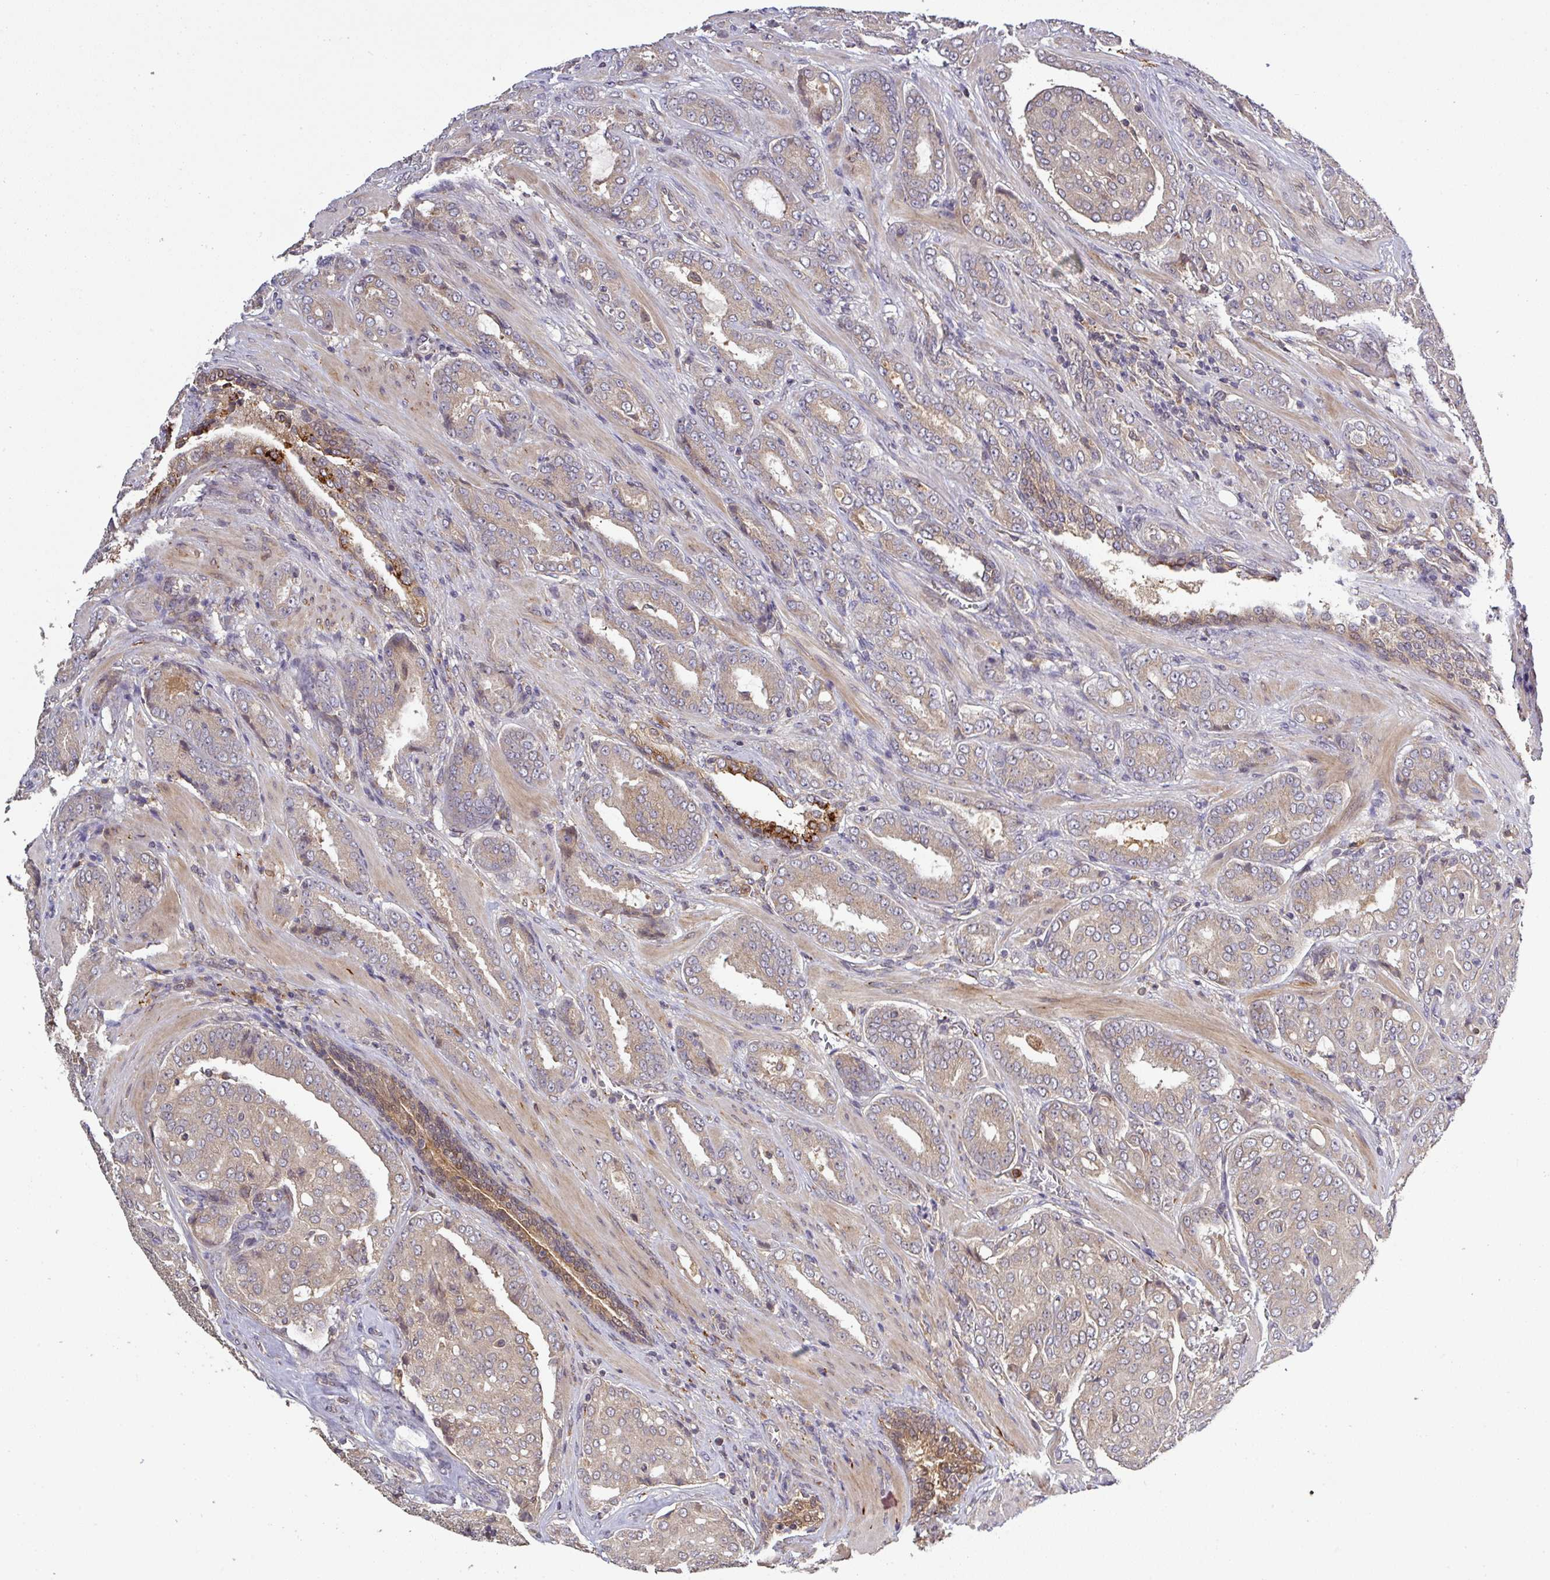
{"staining": {"intensity": "moderate", "quantity": "25%-75%", "location": "cytoplasmic/membranous"}, "tissue": "prostate cancer", "cell_type": "Tumor cells", "image_type": "cancer", "snomed": [{"axis": "morphology", "description": "Adenocarcinoma, High grade"}, {"axis": "topography", "description": "Prostate"}], "caption": "Adenocarcinoma (high-grade) (prostate) was stained to show a protein in brown. There is medium levels of moderate cytoplasmic/membranous staining in about 25%-75% of tumor cells.", "gene": "CCDC121", "patient": {"sex": "male", "age": 68}}